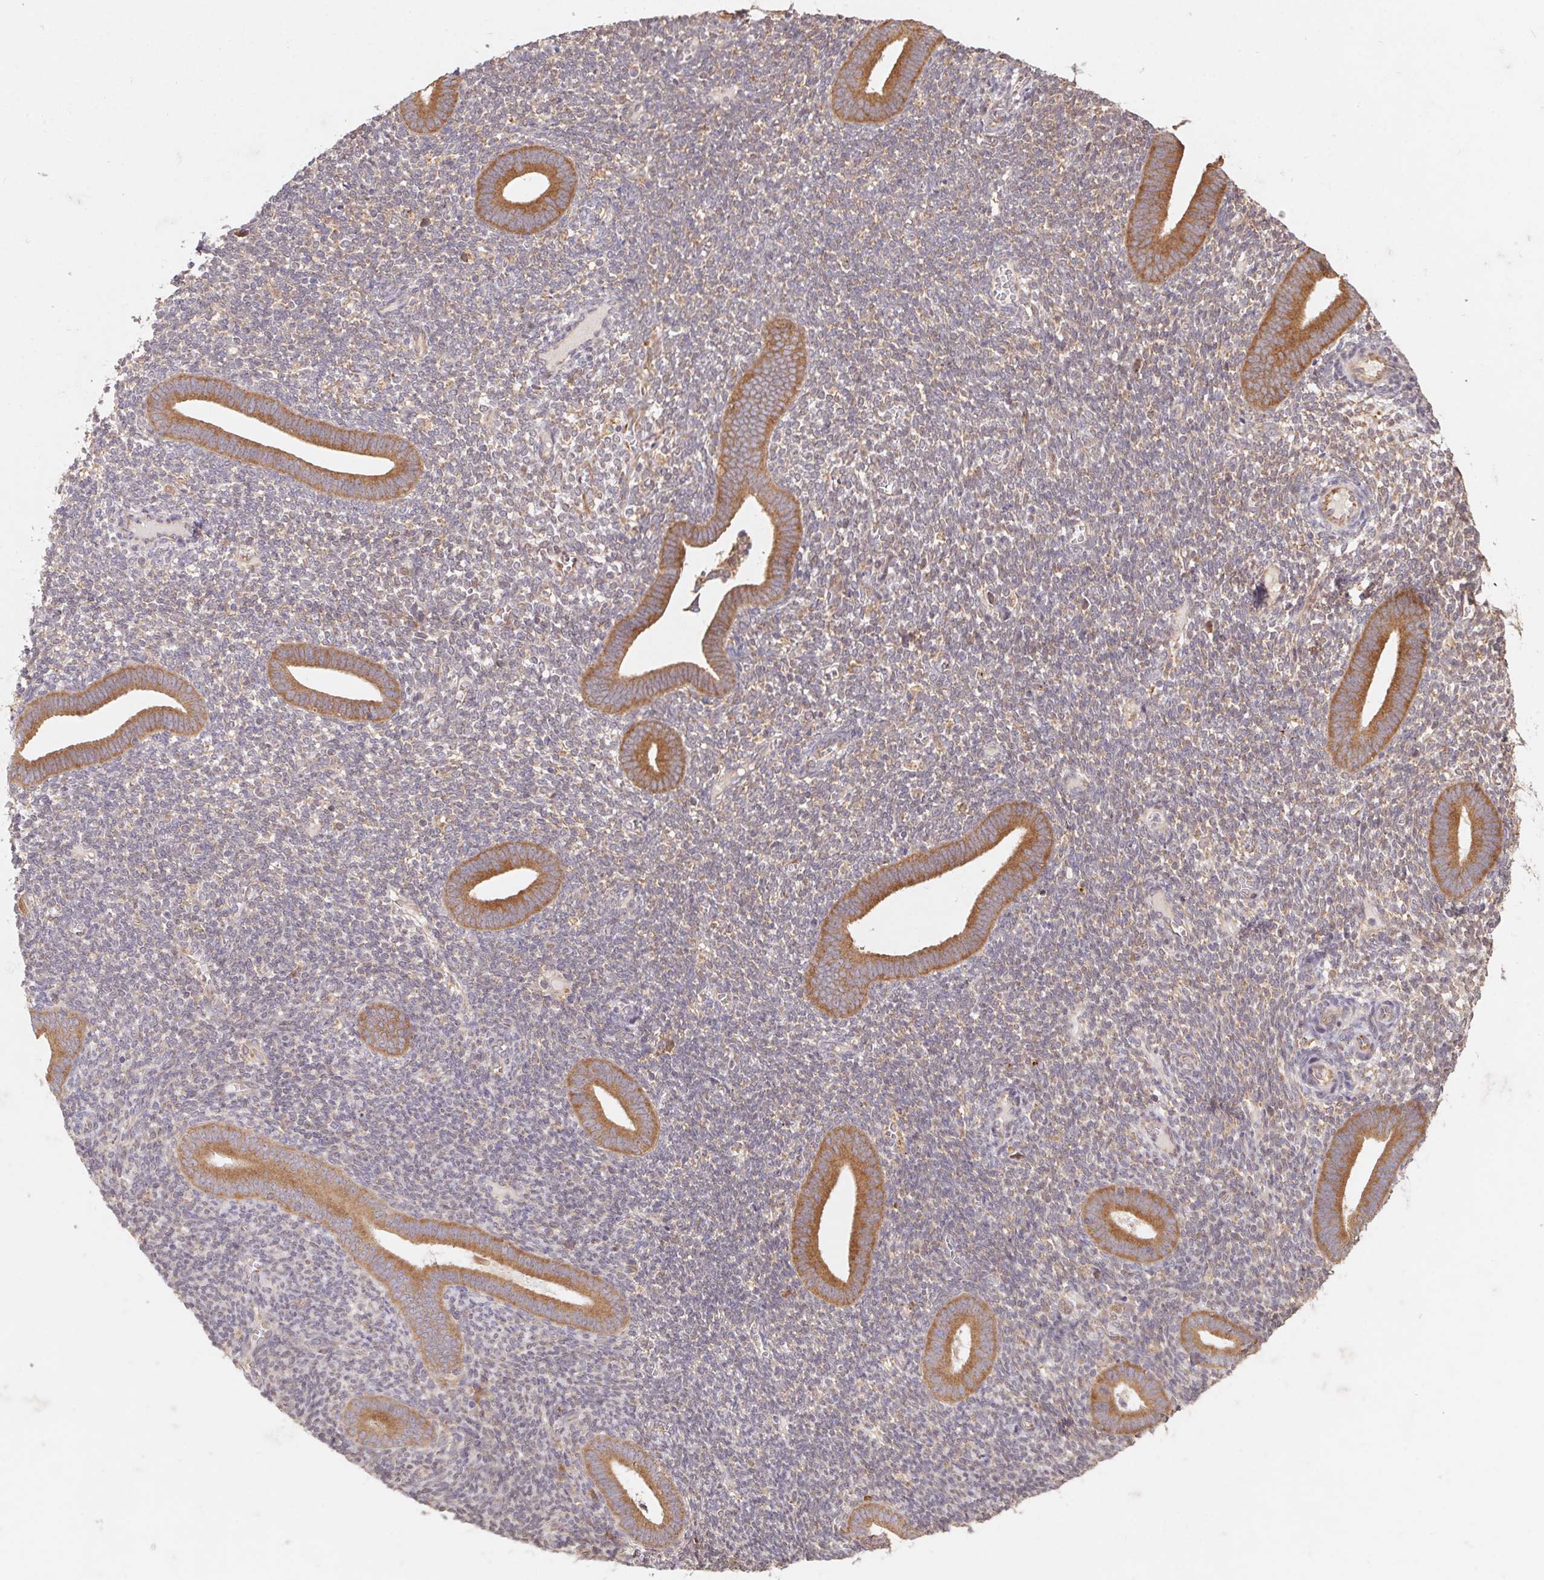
{"staining": {"intensity": "weak", "quantity": "<25%", "location": "cytoplasmic/membranous"}, "tissue": "endometrium", "cell_type": "Cells in endometrial stroma", "image_type": "normal", "snomed": [{"axis": "morphology", "description": "Normal tissue, NOS"}, {"axis": "topography", "description": "Endometrium"}], "caption": "The immunohistochemistry (IHC) micrograph has no significant staining in cells in endometrial stroma of endometrium. Nuclei are stained in blue.", "gene": "RPL27A", "patient": {"sex": "female", "age": 25}}